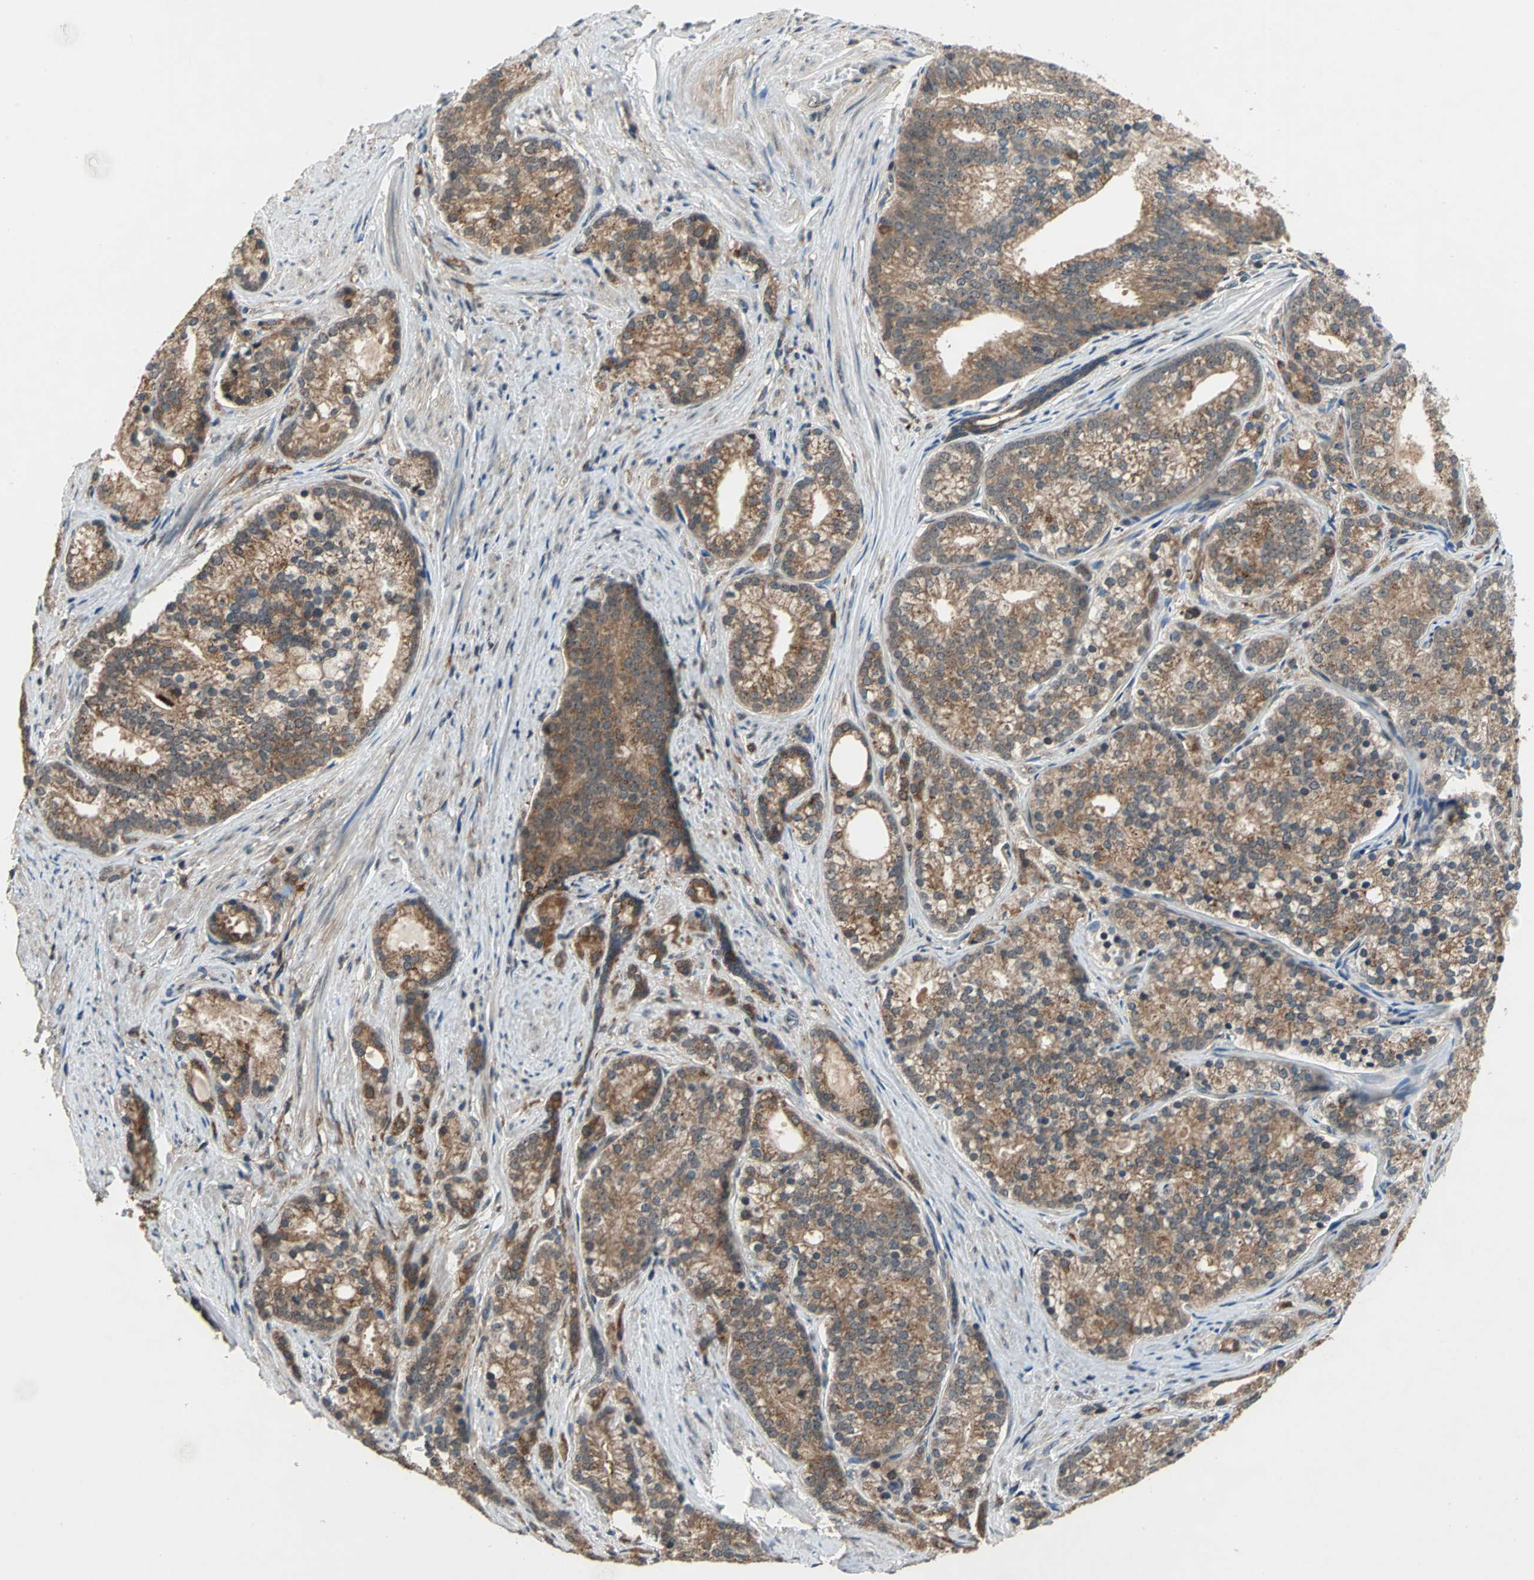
{"staining": {"intensity": "moderate", "quantity": ">75%", "location": "cytoplasmic/membranous"}, "tissue": "prostate cancer", "cell_type": "Tumor cells", "image_type": "cancer", "snomed": [{"axis": "morphology", "description": "Adenocarcinoma, Low grade"}, {"axis": "topography", "description": "Prostate"}], "caption": "A histopathology image showing moderate cytoplasmic/membranous expression in about >75% of tumor cells in low-grade adenocarcinoma (prostate), as visualized by brown immunohistochemical staining.", "gene": "NFKBIE", "patient": {"sex": "male", "age": 71}}